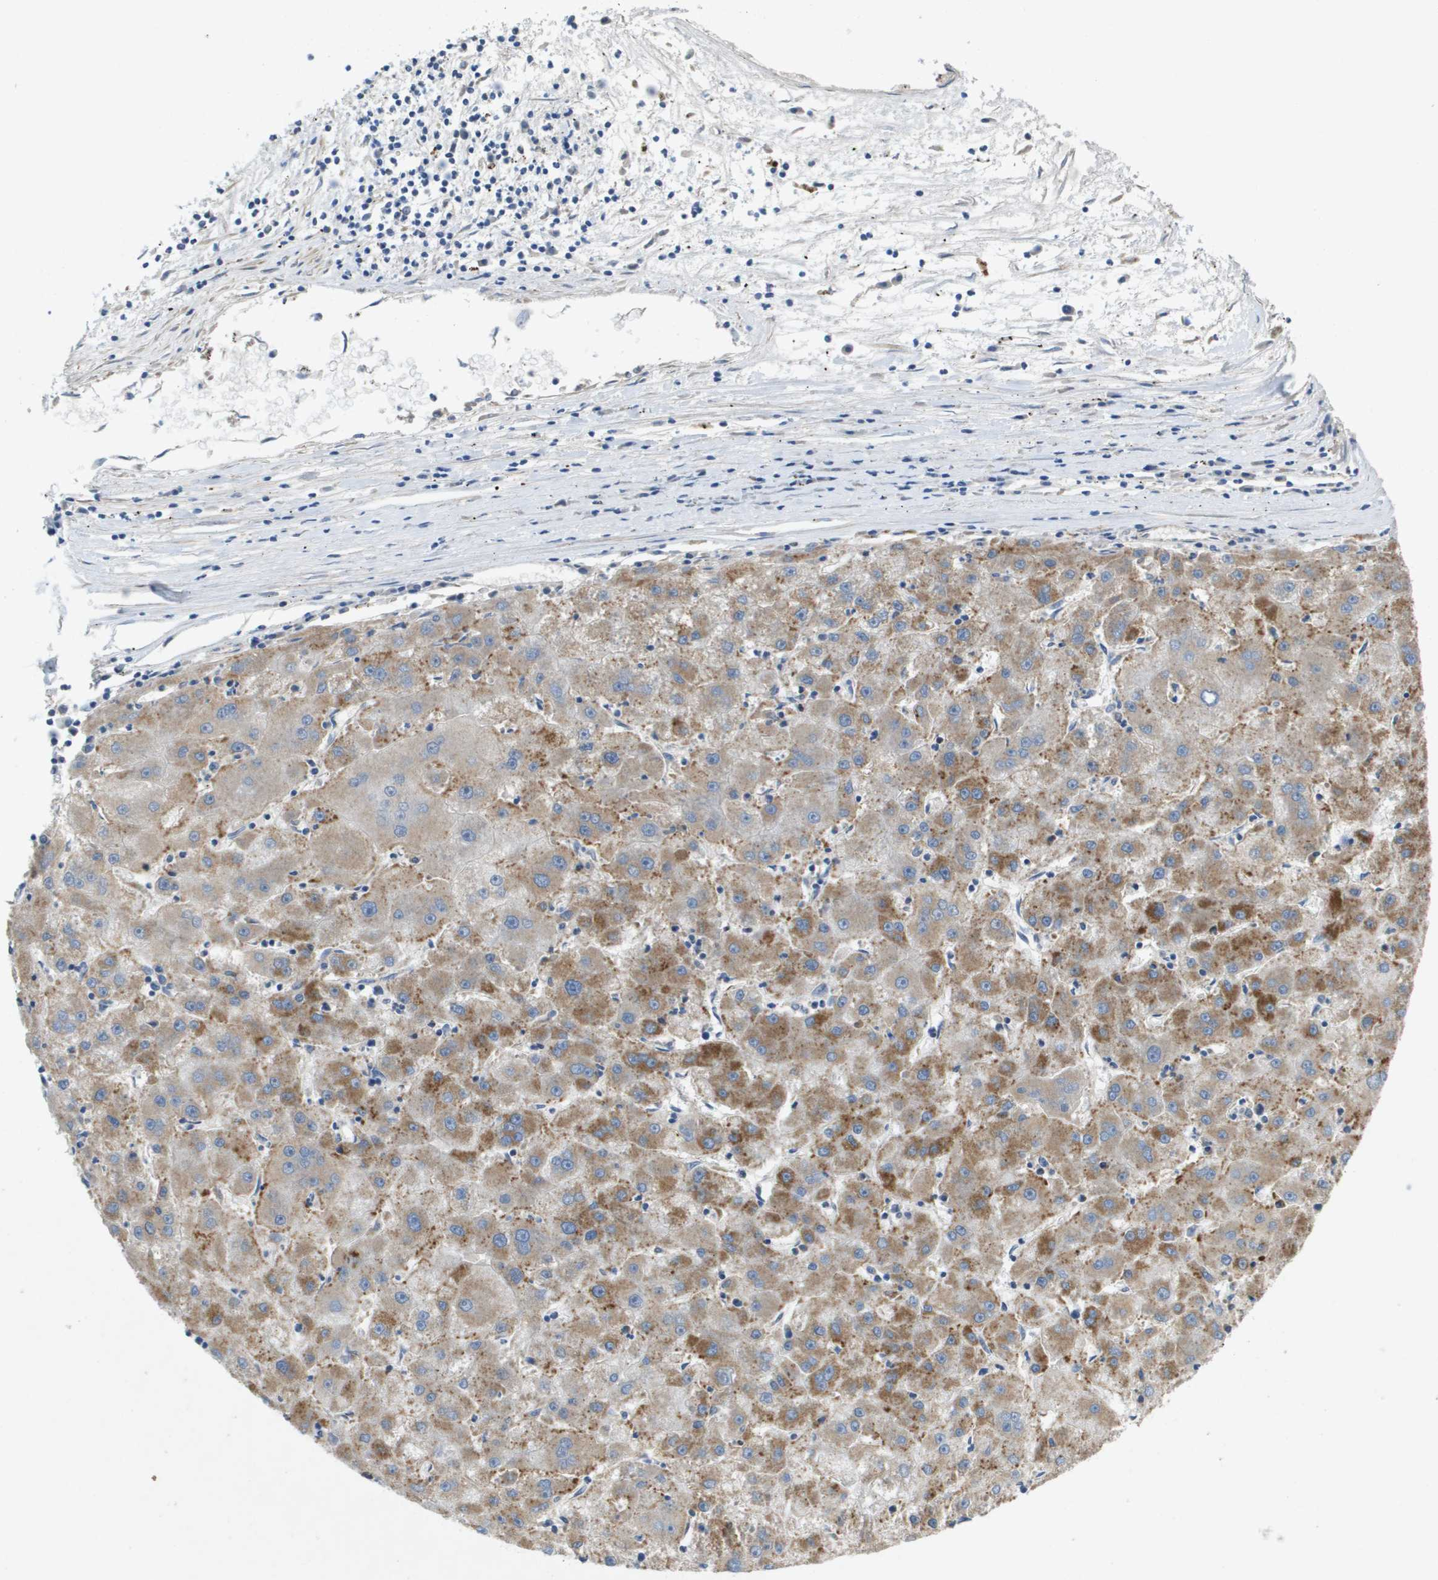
{"staining": {"intensity": "strong", "quantity": "25%-75%", "location": "cytoplasmic/membranous"}, "tissue": "liver cancer", "cell_type": "Tumor cells", "image_type": "cancer", "snomed": [{"axis": "morphology", "description": "Carcinoma, Hepatocellular, NOS"}, {"axis": "topography", "description": "Liver"}], "caption": "This histopathology image displays liver hepatocellular carcinoma stained with immunohistochemistry (IHC) to label a protein in brown. The cytoplasmic/membranous of tumor cells show strong positivity for the protein. Nuclei are counter-stained blue.", "gene": "B3GNT5", "patient": {"sex": "male", "age": 72}}